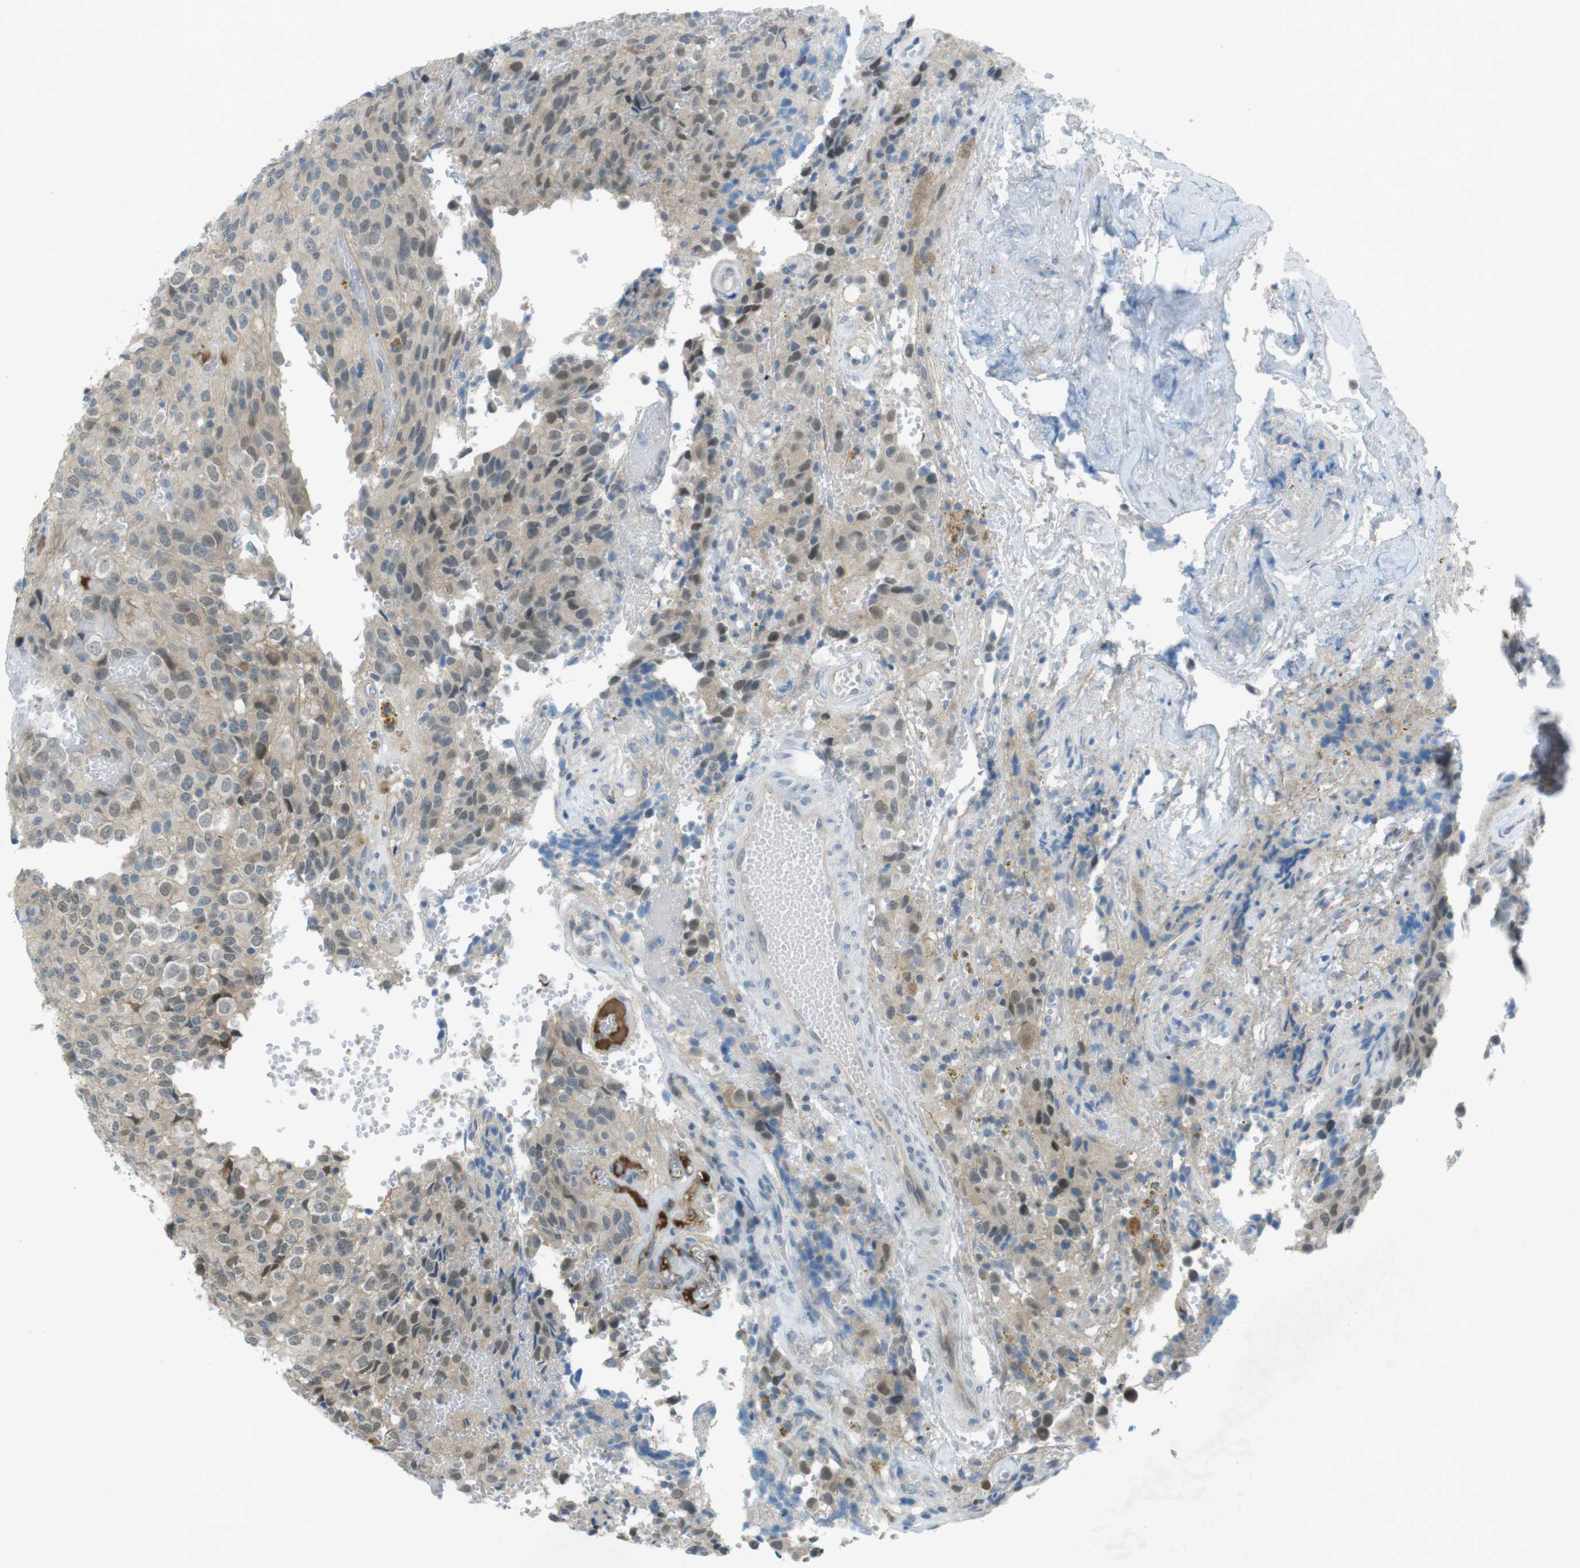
{"staining": {"intensity": "weak", "quantity": "<25%", "location": "nuclear"}, "tissue": "glioma", "cell_type": "Tumor cells", "image_type": "cancer", "snomed": [{"axis": "morphology", "description": "Glioma, malignant, High grade"}, {"axis": "topography", "description": "Brain"}], "caption": "Immunohistochemistry micrograph of glioma stained for a protein (brown), which demonstrates no staining in tumor cells.", "gene": "ZDHHC20", "patient": {"sex": "male", "age": 32}}